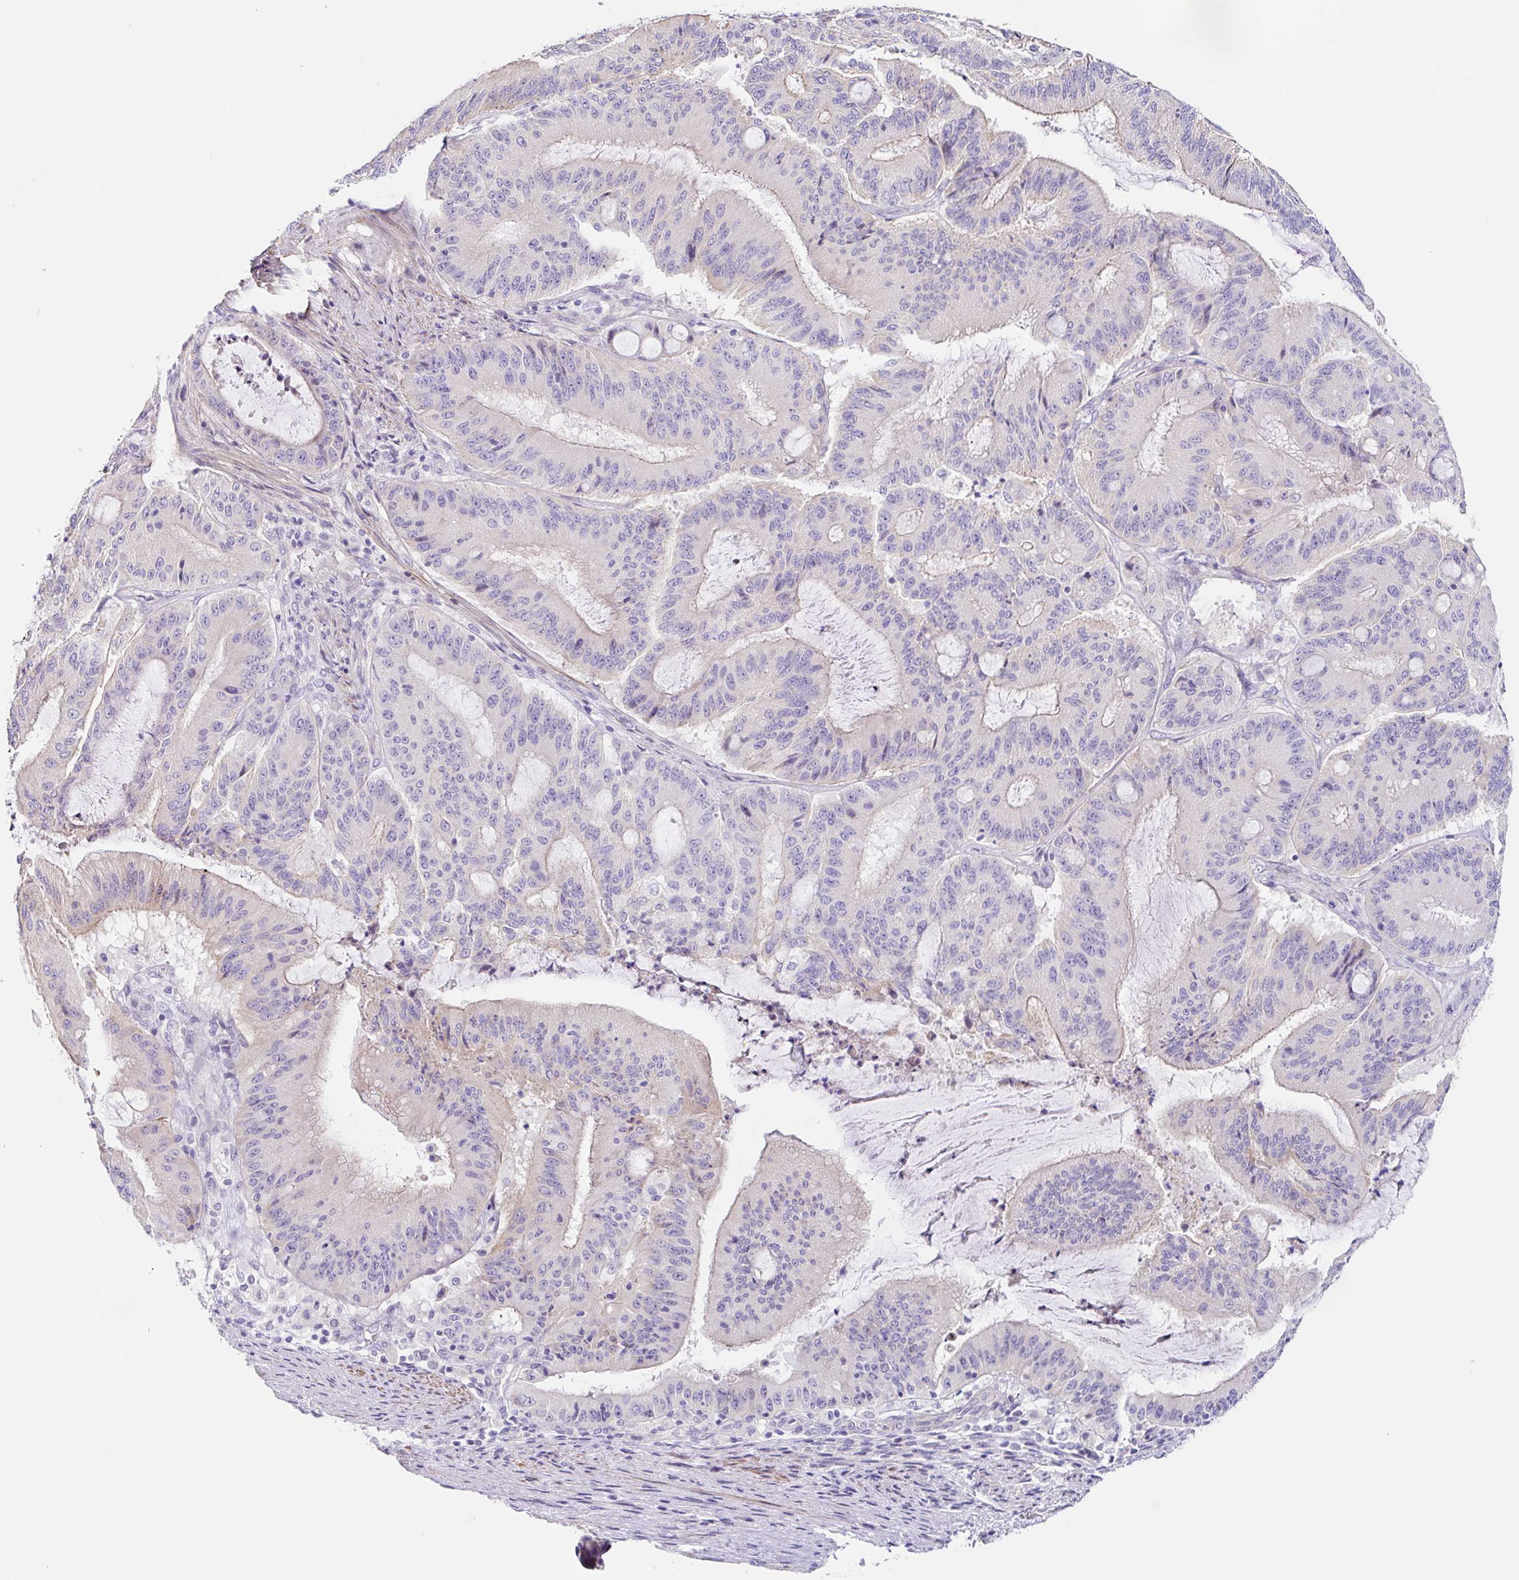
{"staining": {"intensity": "negative", "quantity": "none", "location": "none"}, "tissue": "liver cancer", "cell_type": "Tumor cells", "image_type": "cancer", "snomed": [{"axis": "morphology", "description": "Normal tissue, NOS"}, {"axis": "morphology", "description": "Cholangiocarcinoma"}, {"axis": "topography", "description": "Liver"}, {"axis": "topography", "description": "Peripheral nerve tissue"}], "caption": "The image reveals no significant expression in tumor cells of cholangiocarcinoma (liver).", "gene": "DCAF17", "patient": {"sex": "female", "age": 73}}